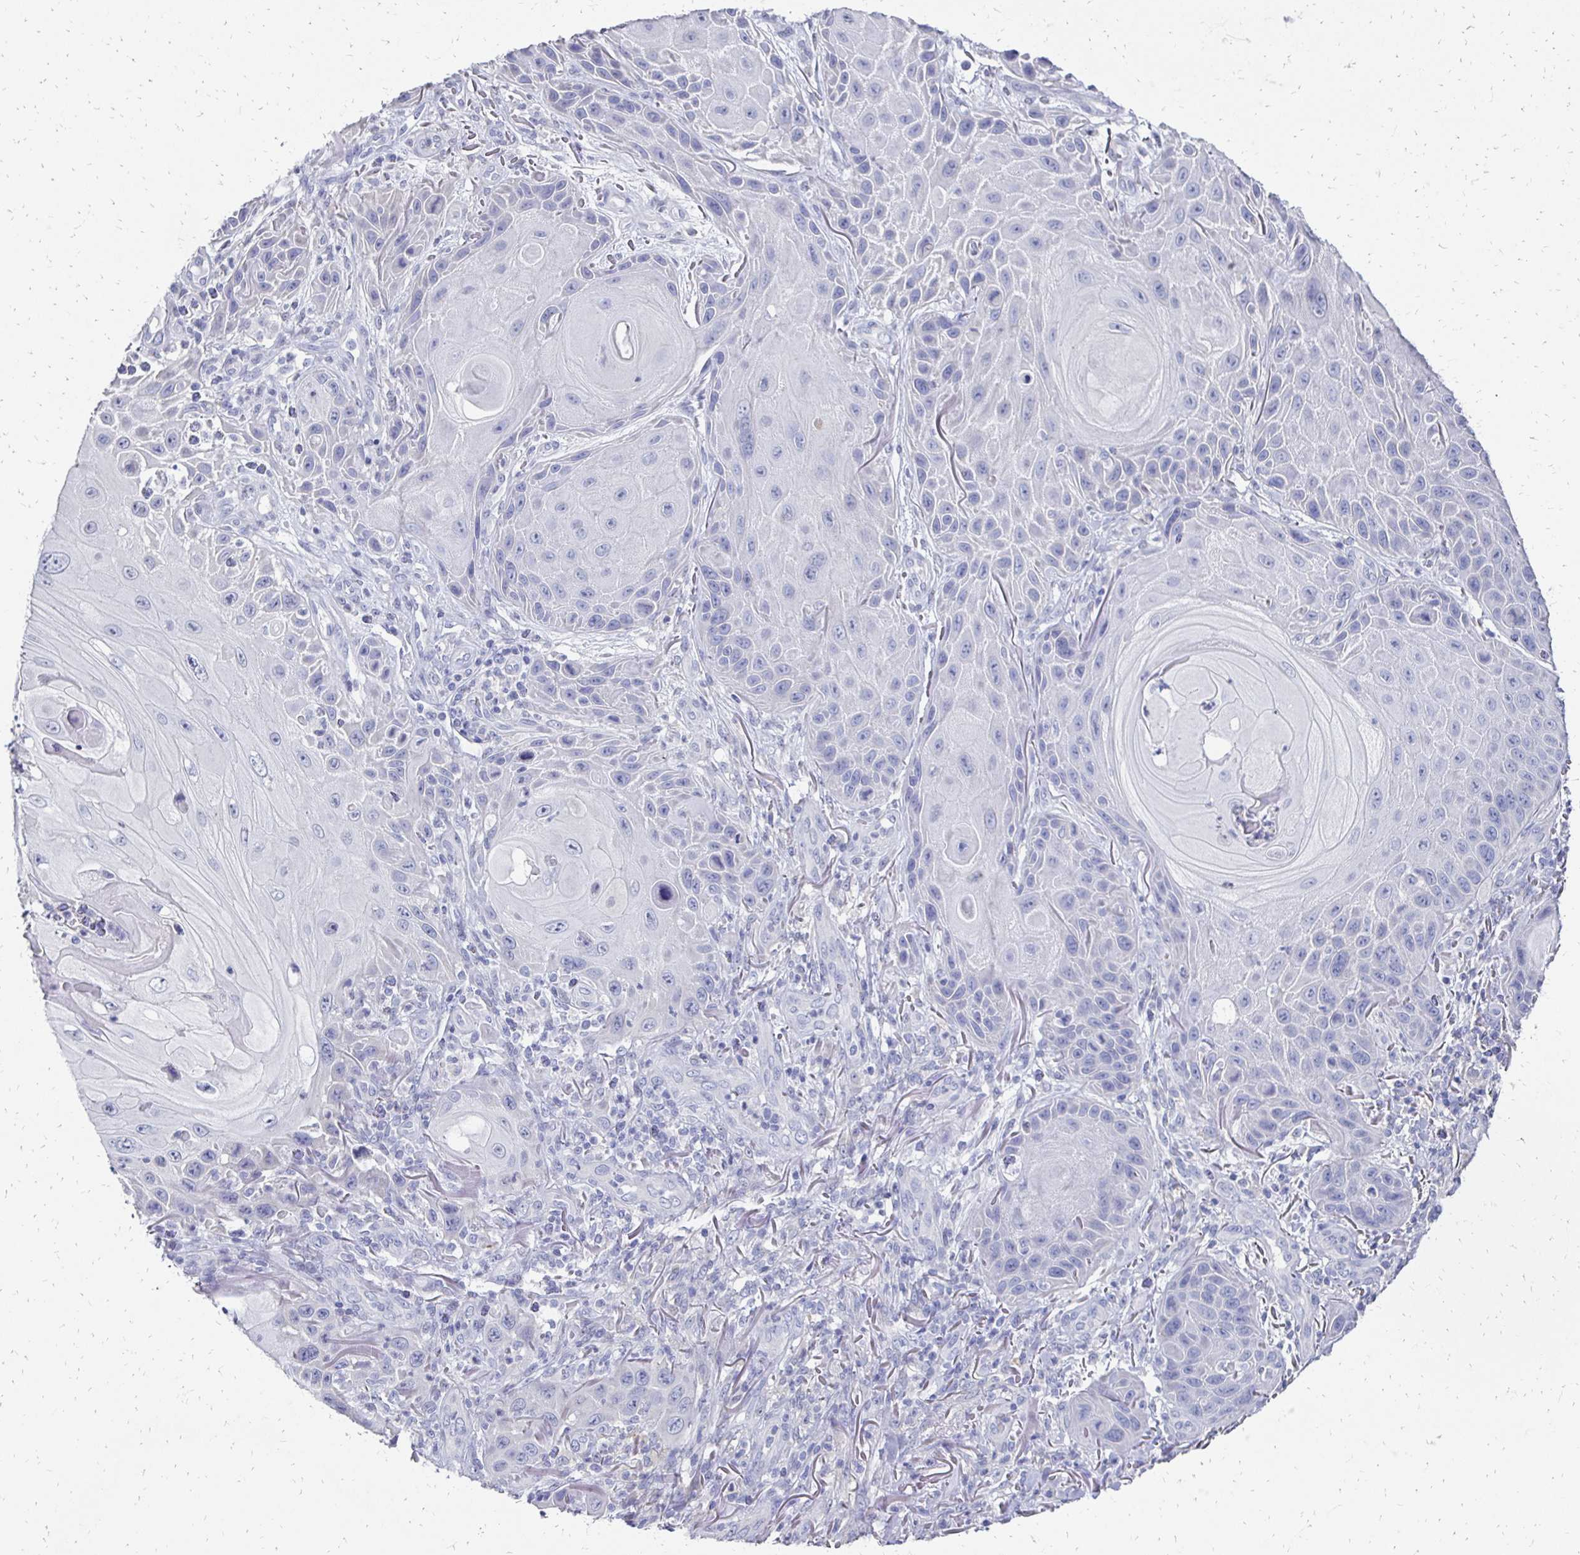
{"staining": {"intensity": "negative", "quantity": "none", "location": "none"}, "tissue": "skin cancer", "cell_type": "Tumor cells", "image_type": "cancer", "snomed": [{"axis": "morphology", "description": "Squamous cell carcinoma, NOS"}, {"axis": "topography", "description": "Skin"}], "caption": "DAB (3,3'-diaminobenzidine) immunohistochemical staining of skin squamous cell carcinoma demonstrates no significant positivity in tumor cells.", "gene": "SYCP3", "patient": {"sex": "female", "age": 94}}